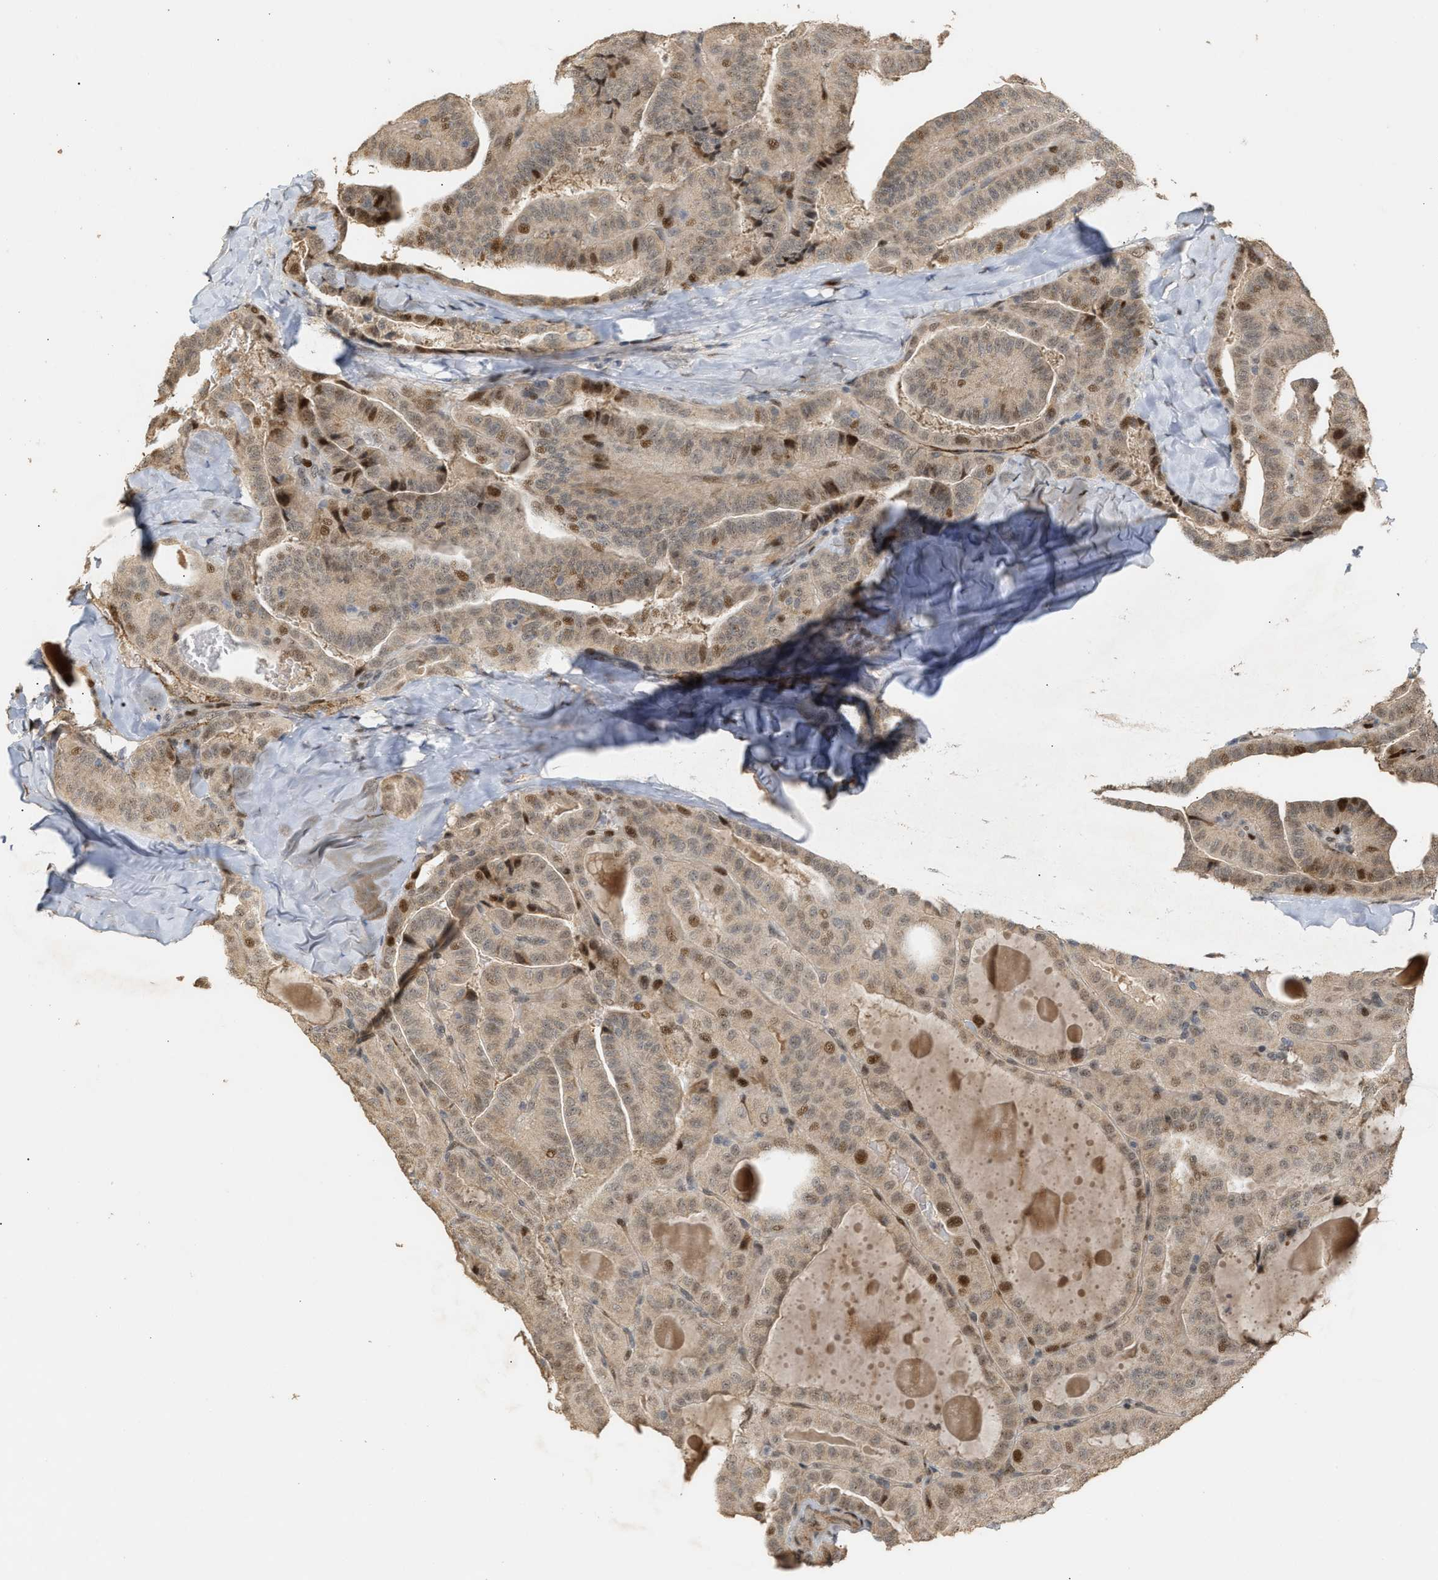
{"staining": {"intensity": "strong", "quantity": "<25%", "location": "cytoplasmic/membranous,nuclear"}, "tissue": "thyroid cancer", "cell_type": "Tumor cells", "image_type": "cancer", "snomed": [{"axis": "morphology", "description": "Papillary adenocarcinoma, NOS"}, {"axis": "topography", "description": "Thyroid gland"}], "caption": "This image demonstrates IHC staining of human thyroid cancer (papillary adenocarcinoma), with medium strong cytoplasmic/membranous and nuclear staining in about <25% of tumor cells.", "gene": "ZFAND5", "patient": {"sex": "male", "age": 77}}